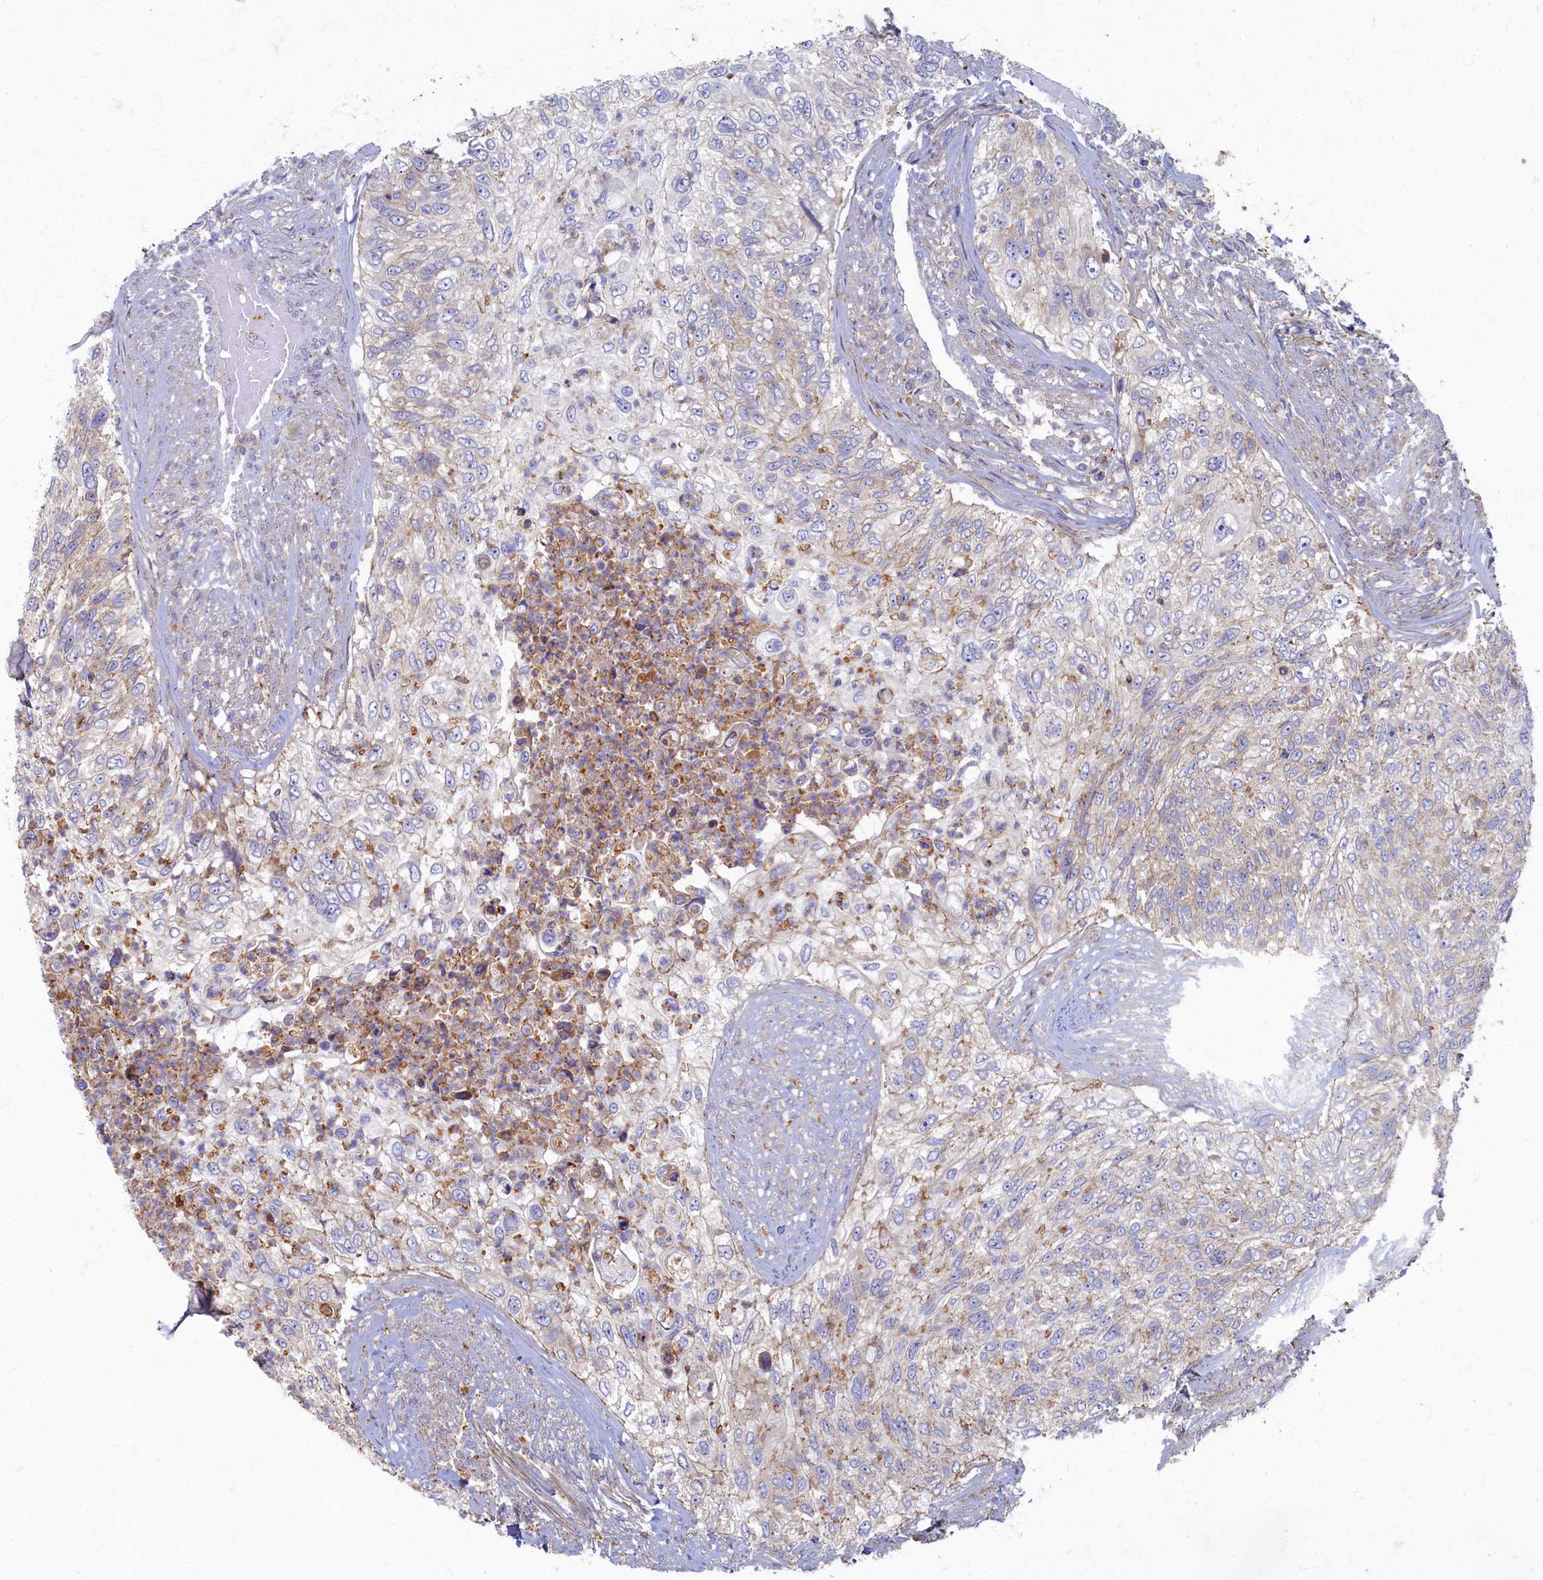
{"staining": {"intensity": "weak", "quantity": "<25%", "location": "cytoplasmic/membranous"}, "tissue": "urothelial cancer", "cell_type": "Tumor cells", "image_type": "cancer", "snomed": [{"axis": "morphology", "description": "Urothelial carcinoma, High grade"}, {"axis": "topography", "description": "Urinary bladder"}], "caption": "Tumor cells are negative for brown protein staining in high-grade urothelial carcinoma.", "gene": "PSMG2", "patient": {"sex": "female", "age": 60}}